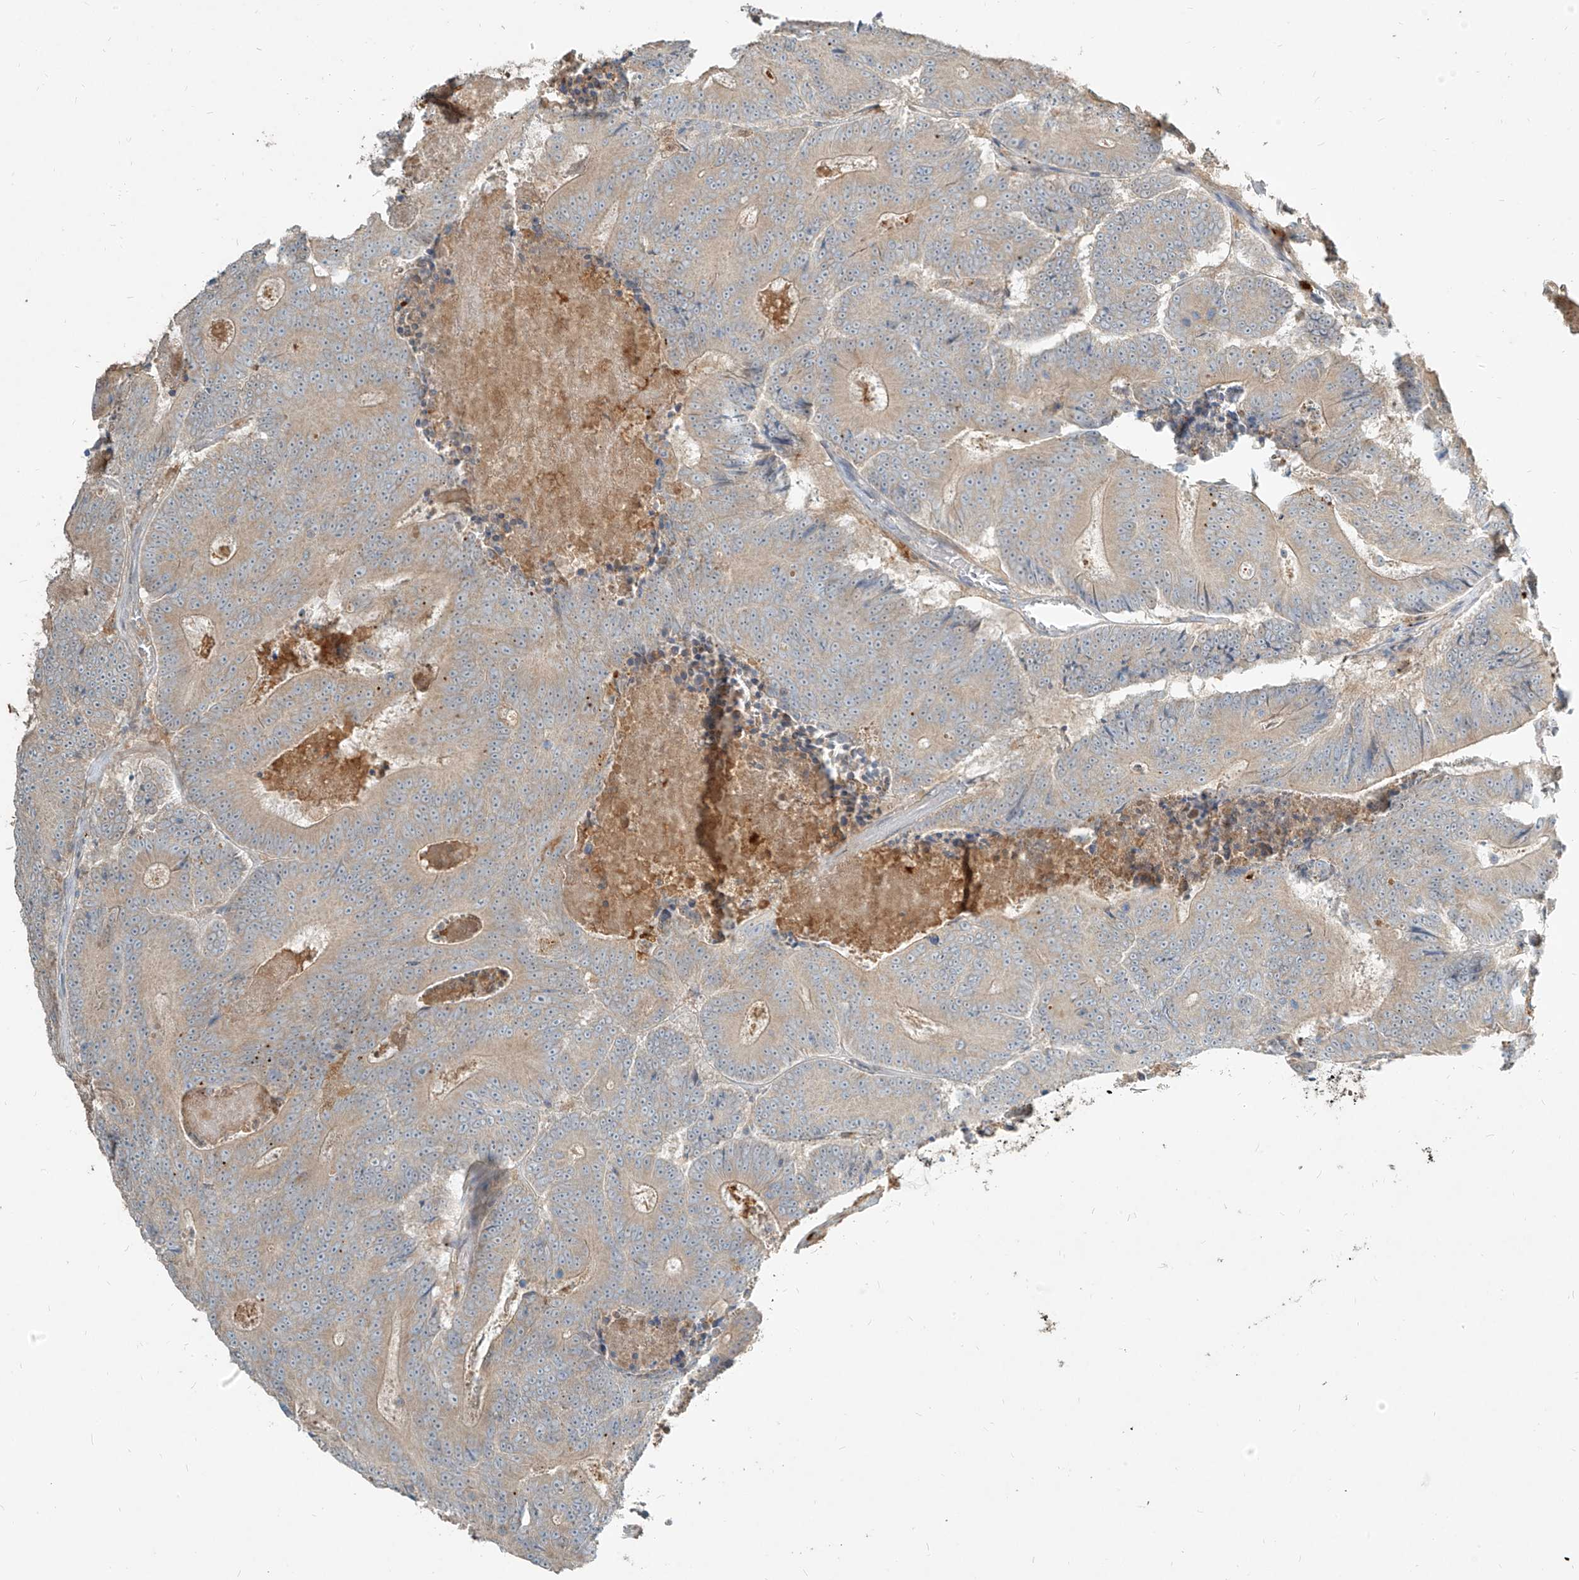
{"staining": {"intensity": "weak", "quantity": "<25%", "location": "cytoplasmic/membranous"}, "tissue": "colorectal cancer", "cell_type": "Tumor cells", "image_type": "cancer", "snomed": [{"axis": "morphology", "description": "Adenocarcinoma, NOS"}, {"axis": "topography", "description": "Colon"}], "caption": "This image is of colorectal cancer stained with immunohistochemistry to label a protein in brown with the nuclei are counter-stained blue. There is no positivity in tumor cells.", "gene": "PGD", "patient": {"sex": "male", "age": 83}}